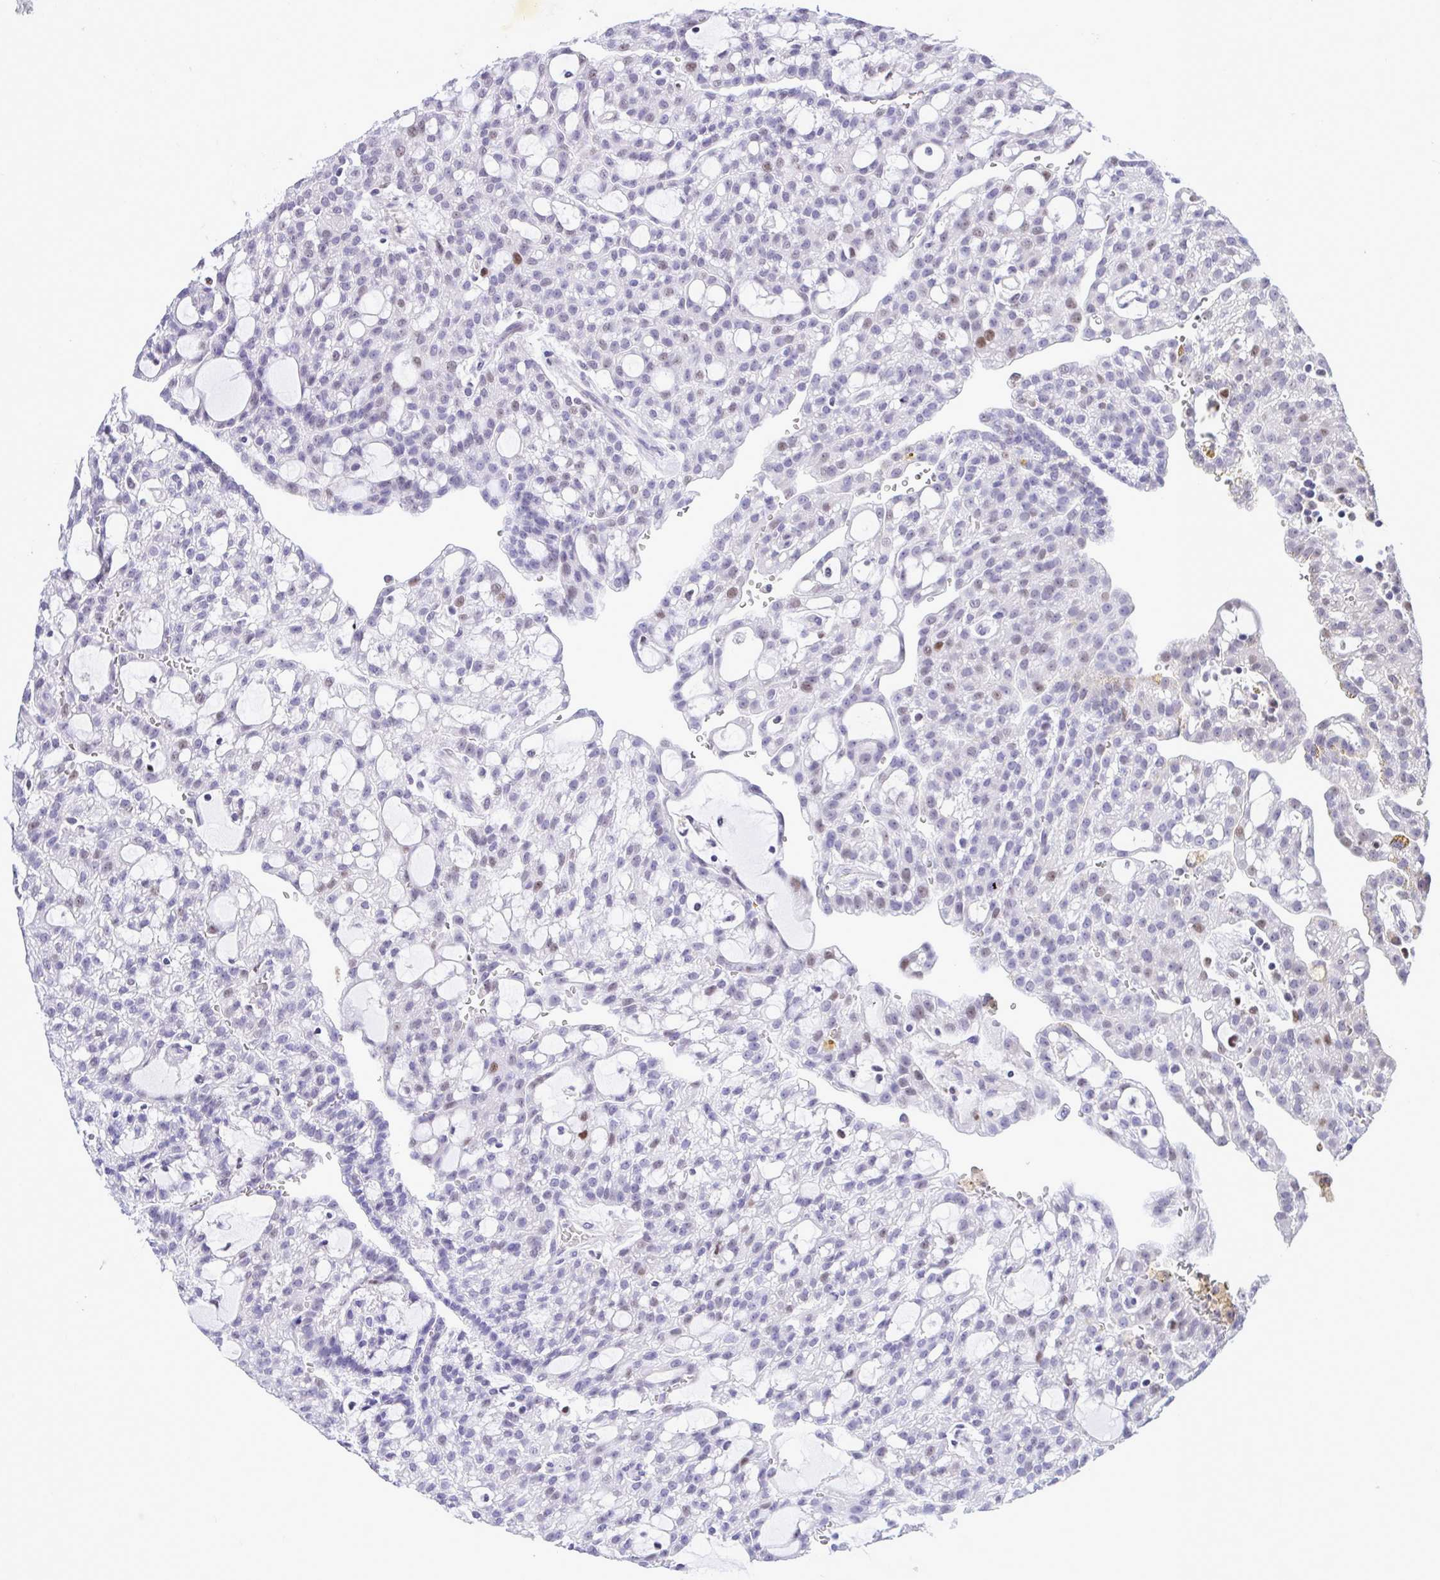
{"staining": {"intensity": "moderate", "quantity": "<25%", "location": "nuclear"}, "tissue": "renal cancer", "cell_type": "Tumor cells", "image_type": "cancer", "snomed": [{"axis": "morphology", "description": "Adenocarcinoma, NOS"}, {"axis": "topography", "description": "Kidney"}], "caption": "Adenocarcinoma (renal) was stained to show a protein in brown. There is low levels of moderate nuclear staining in approximately <25% of tumor cells.", "gene": "C1QL2", "patient": {"sex": "male", "age": 63}}